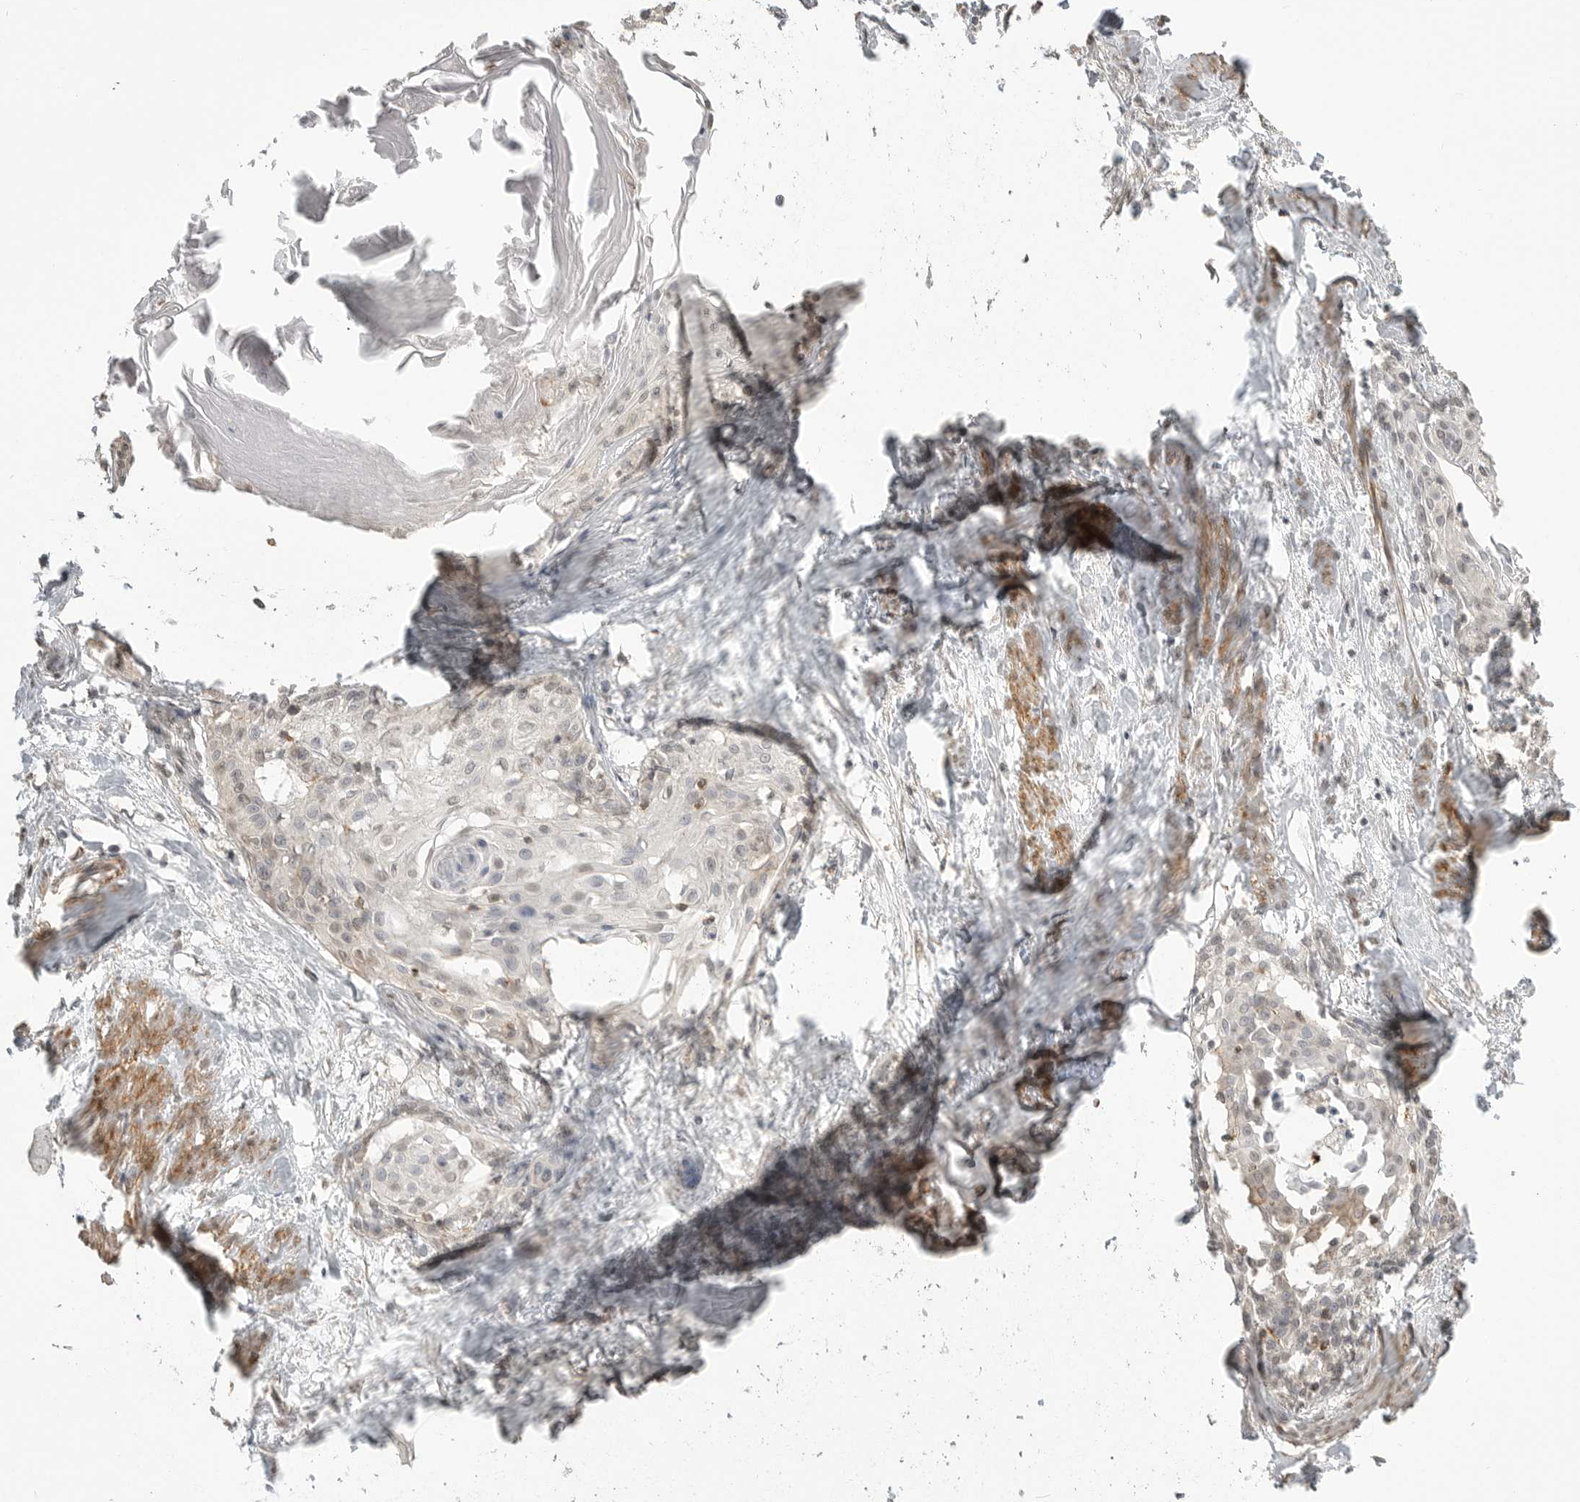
{"staining": {"intensity": "negative", "quantity": "none", "location": "none"}, "tissue": "cervical cancer", "cell_type": "Tumor cells", "image_type": "cancer", "snomed": [{"axis": "morphology", "description": "Squamous cell carcinoma, NOS"}, {"axis": "topography", "description": "Cervix"}], "caption": "There is no significant positivity in tumor cells of cervical cancer.", "gene": "GPC2", "patient": {"sex": "female", "age": 57}}